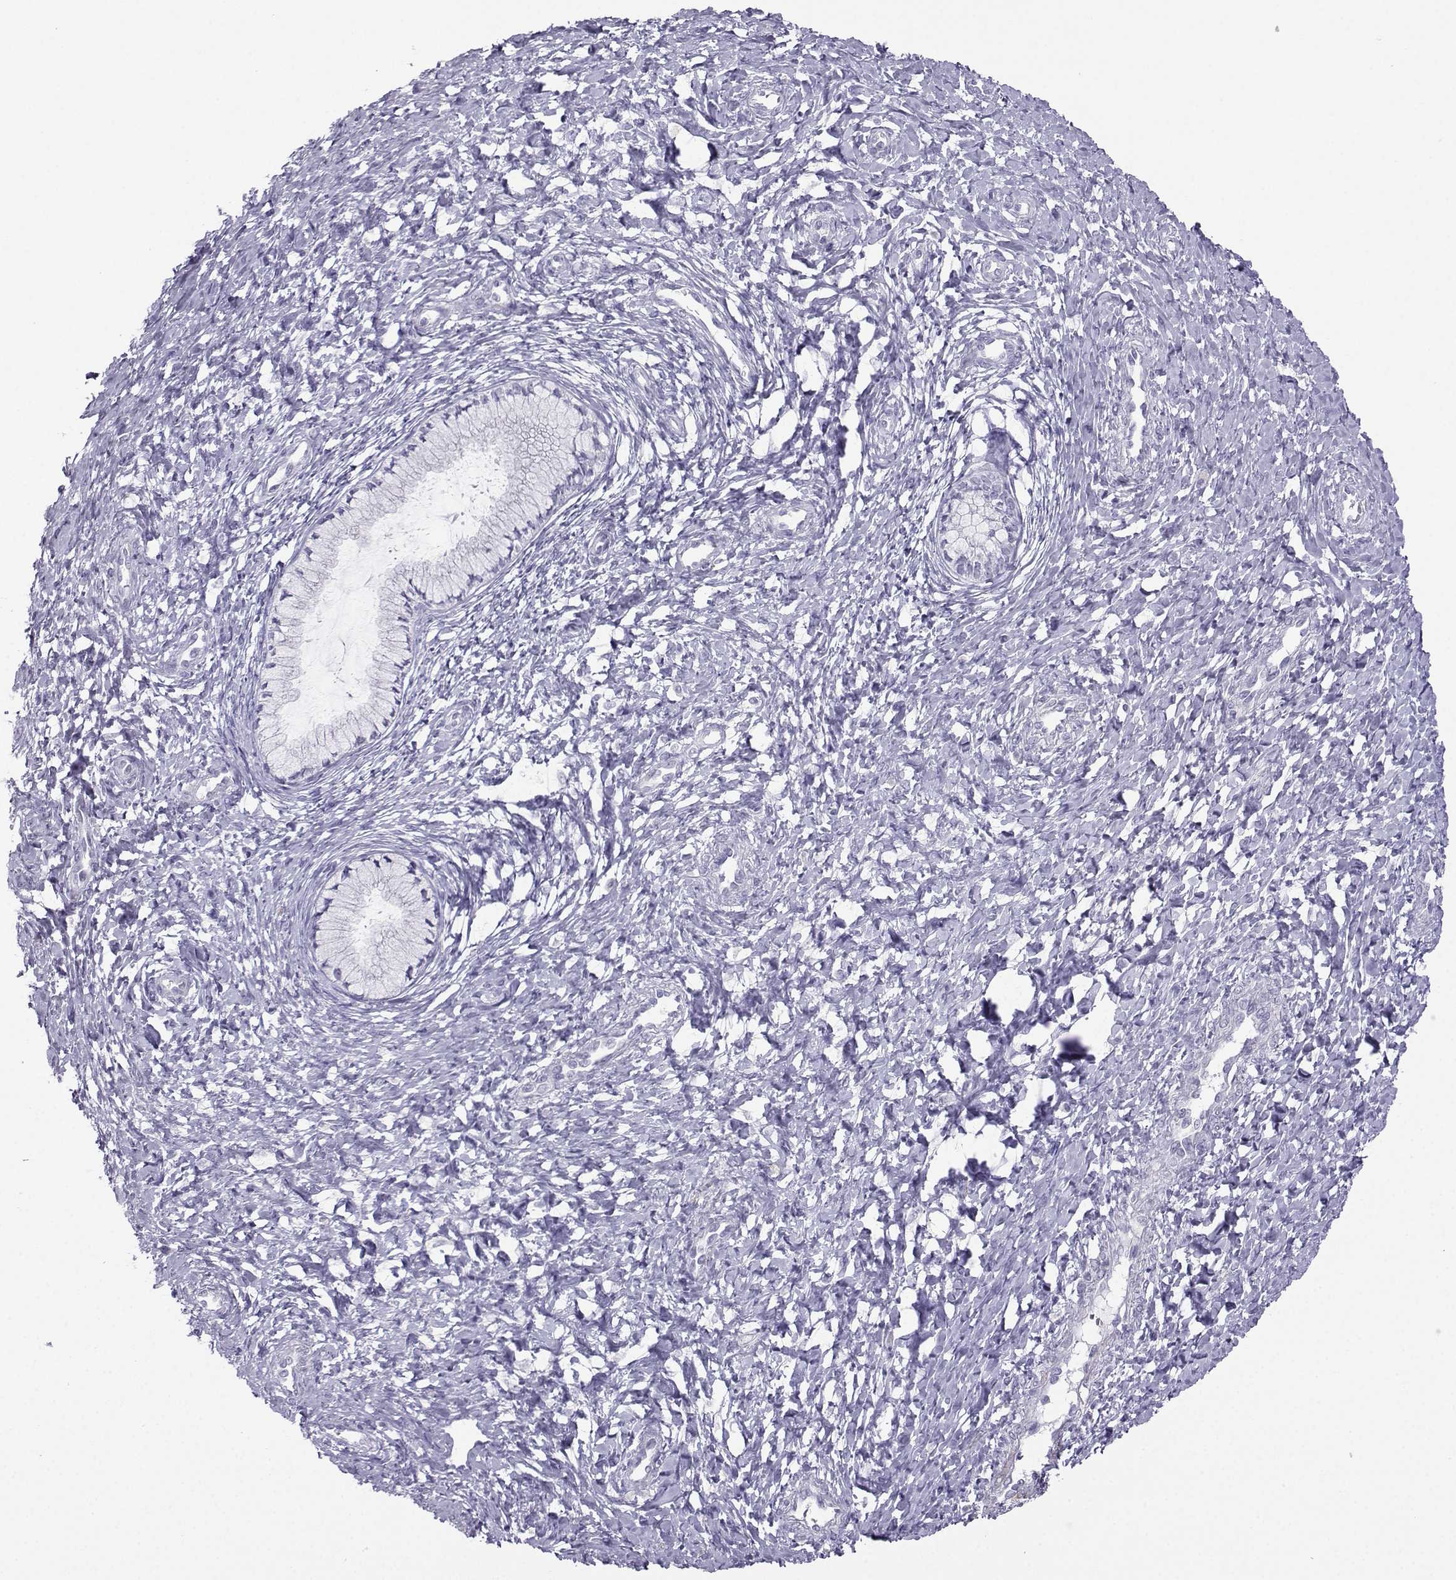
{"staining": {"intensity": "negative", "quantity": "none", "location": "none"}, "tissue": "cervix", "cell_type": "Glandular cells", "image_type": "normal", "snomed": [{"axis": "morphology", "description": "Normal tissue, NOS"}, {"axis": "topography", "description": "Cervix"}], "caption": "IHC histopathology image of benign human cervix stained for a protein (brown), which exhibits no expression in glandular cells.", "gene": "KIF17", "patient": {"sex": "female", "age": 37}}